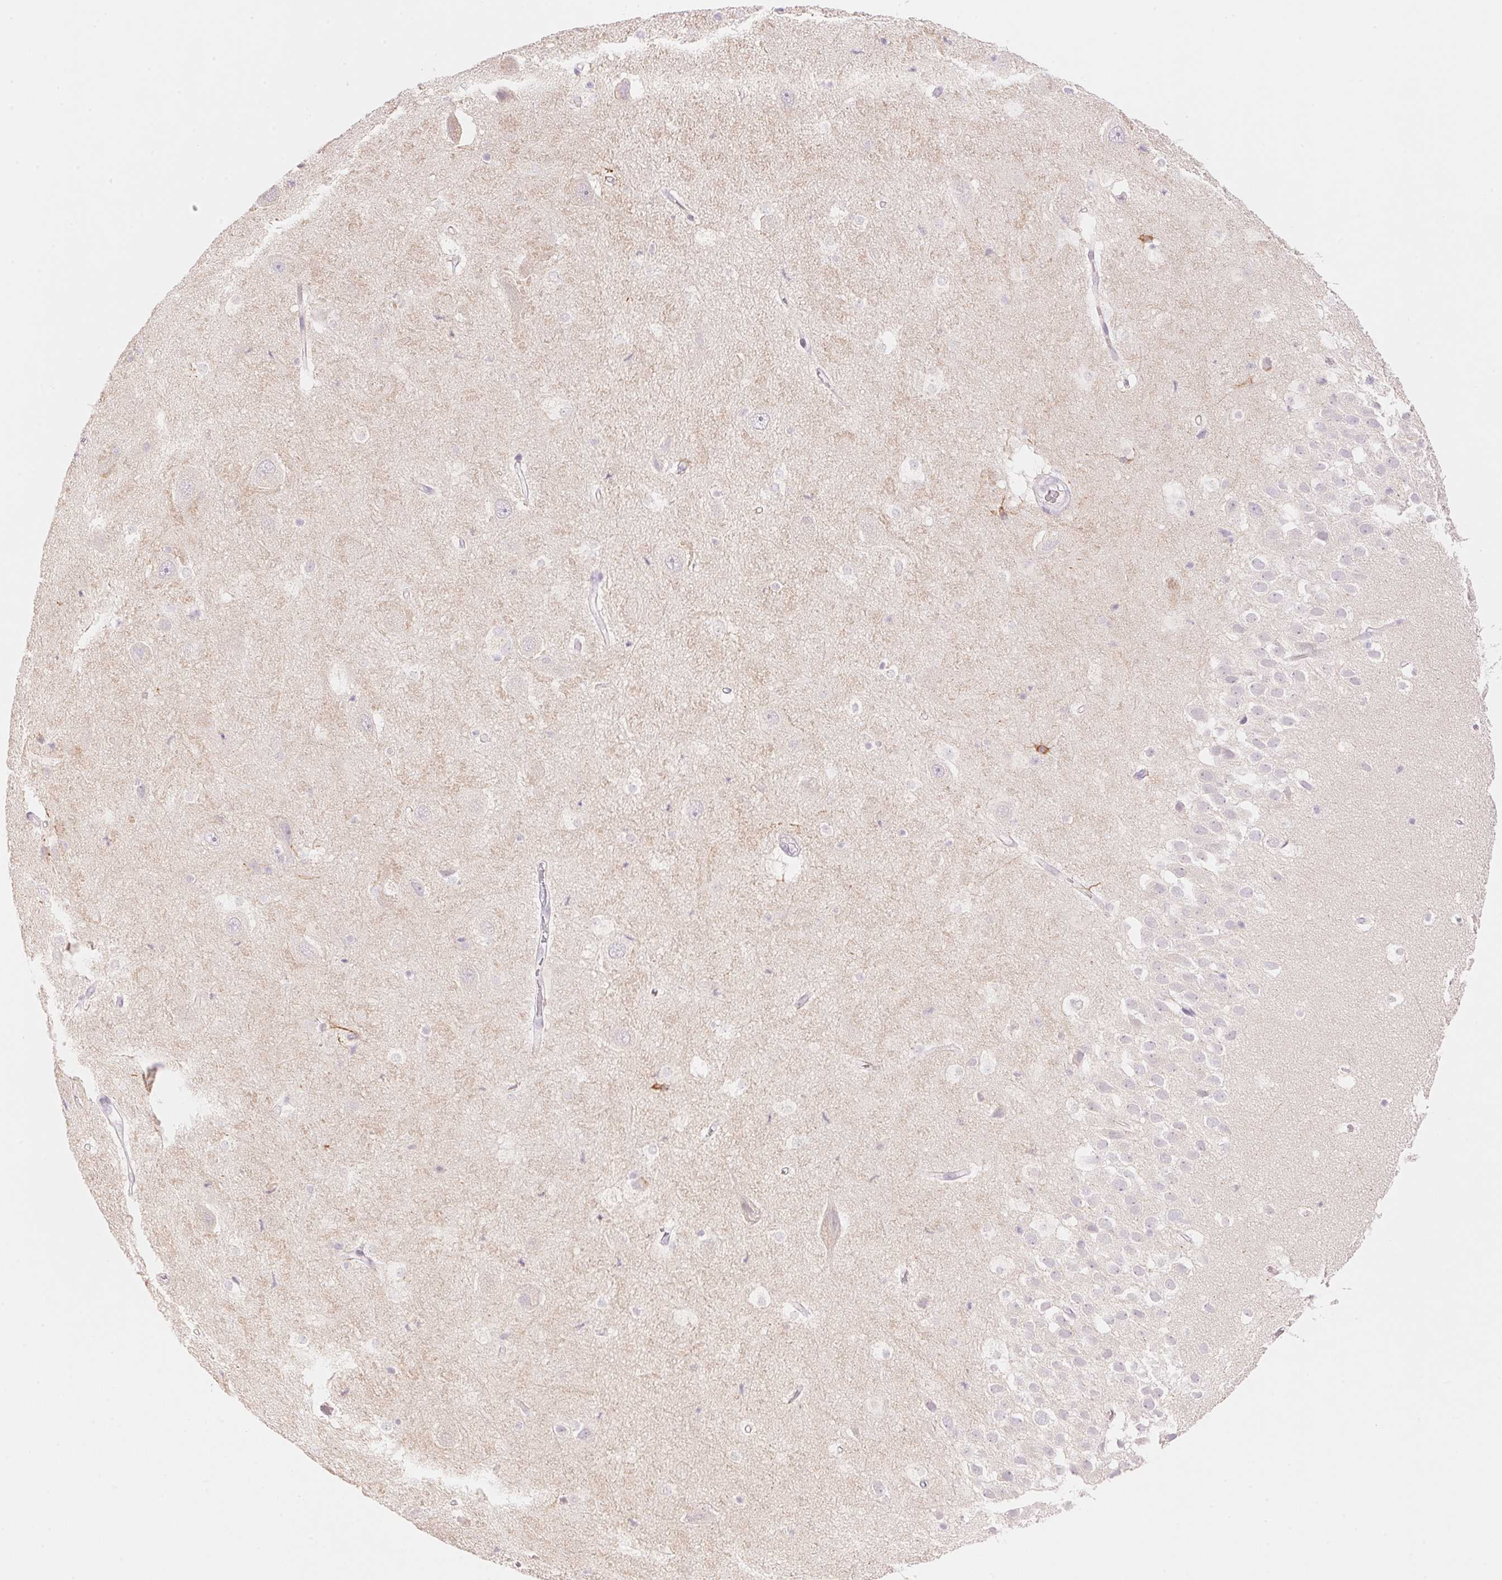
{"staining": {"intensity": "negative", "quantity": "none", "location": "none"}, "tissue": "hippocampus", "cell_type": "Glial cells", "image_type": "normal", "snomed": [{"axis": "morphology", "description": "Normal tissue, NOS"}, {"axis": "topography", "description": "Hippocampus"}], "caption": "This photomicrograph is of normal hippocampus stained with immunohistochemistry (IHC) to label a protein in brown with the nuclei are counter-stained blue. There is no positivity in glial cells.", "gene": "TEKT1", "patient": {"sex": "male", "age": 26}}